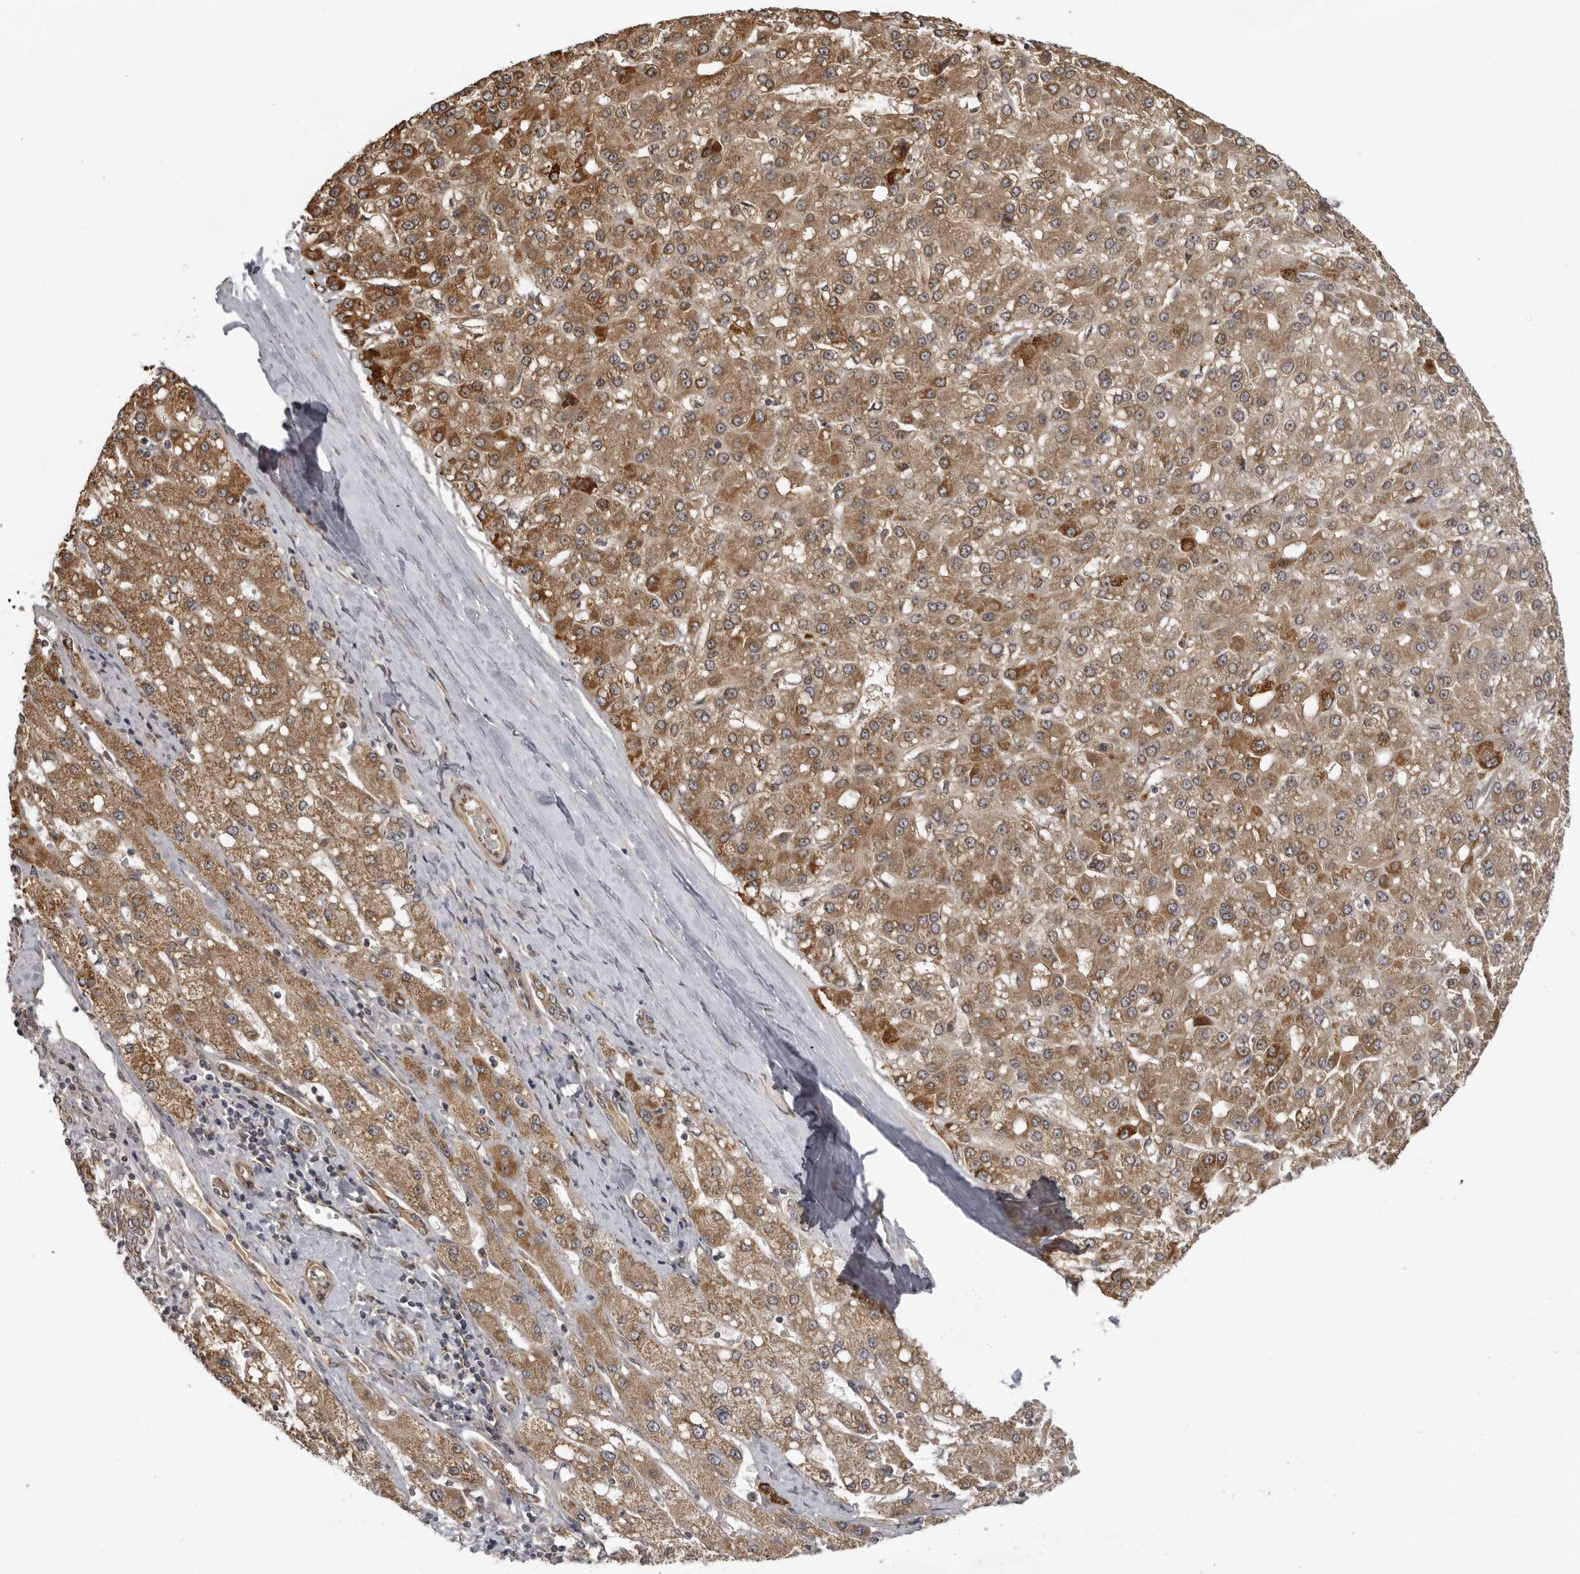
{"staining": {"intensity": "moderate", "quantity": ">75%", "location": "cytoplasmic/membranous"}, "tissue": "liver cancer", "cell_type": "Tumor cells", "image_type": "cancer", "snomed": [{"axis": "morphology", "description": "Carcinoma, Hepatocellular, NOS"}, {"axis": "topography", "description": "Liver"}], "caption": "The histopathology image exhibits a brown stain indicating the presence of a protein in the cytoplasmic/membranous of tumor cells in liver cancer (hepatocellular carcinoma).", "gene": "DNAH14", "patient": {"sex": "male", "age": 67}}